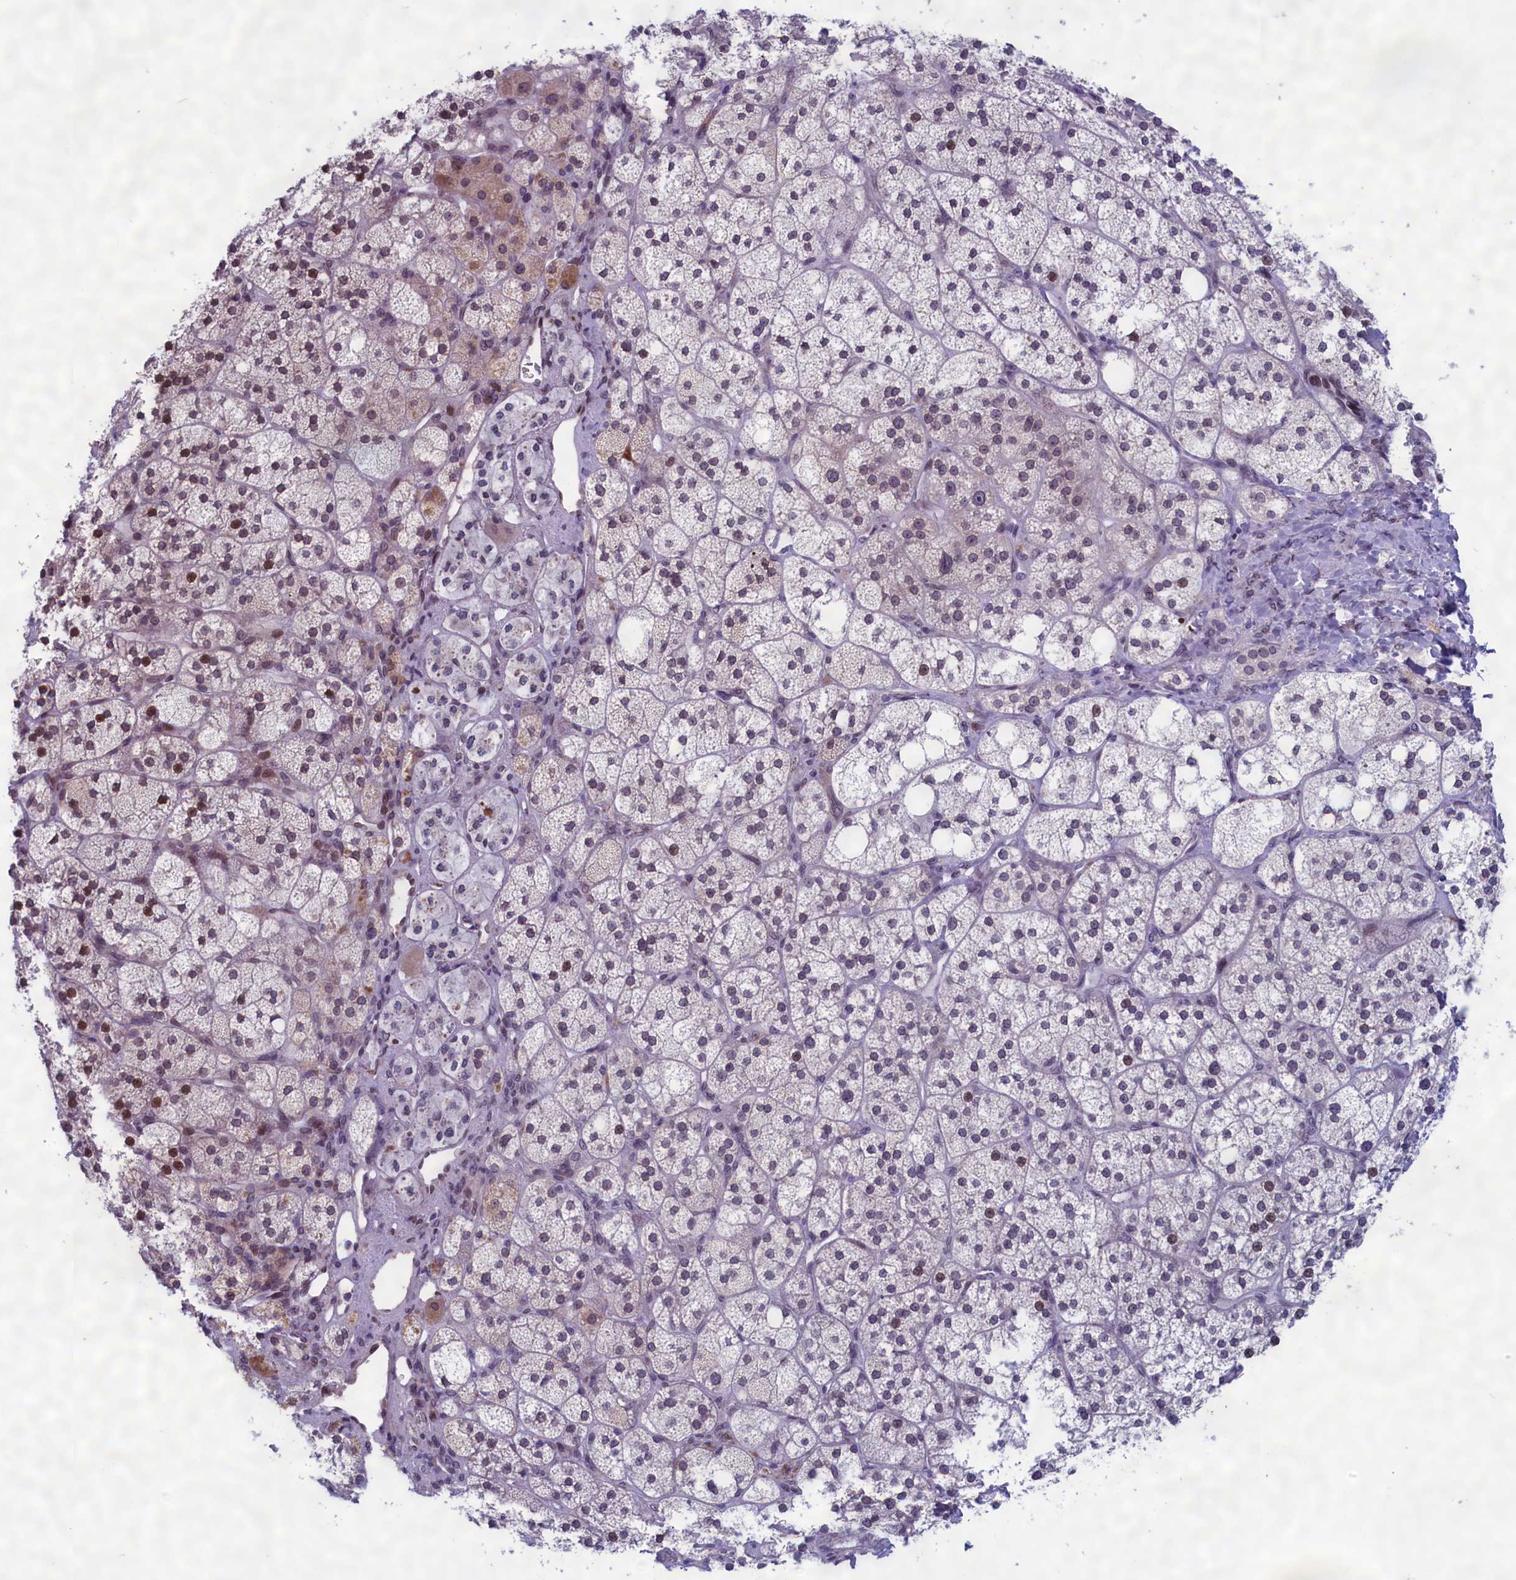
{"staining": {"intensity": "moderate", "quantity": "25%-75%", "location": "nuclear"}, "tissue": "adrenal gland", "cell_type": "Glandular cells", "image_type": "normal", "snomed": [{"axis": "morphology", "description": "Normal tissue, NOS"}, {"axis": "topography", "description": "Adrenal gland"}], "caption": "Human adrenal gland stained with a brown dye reveals moderate nuclear positive expression in approximately 25%-75% of glandular cells.", "gene": "GPSM1", "patient": {"sex": "male", "age": 61}}